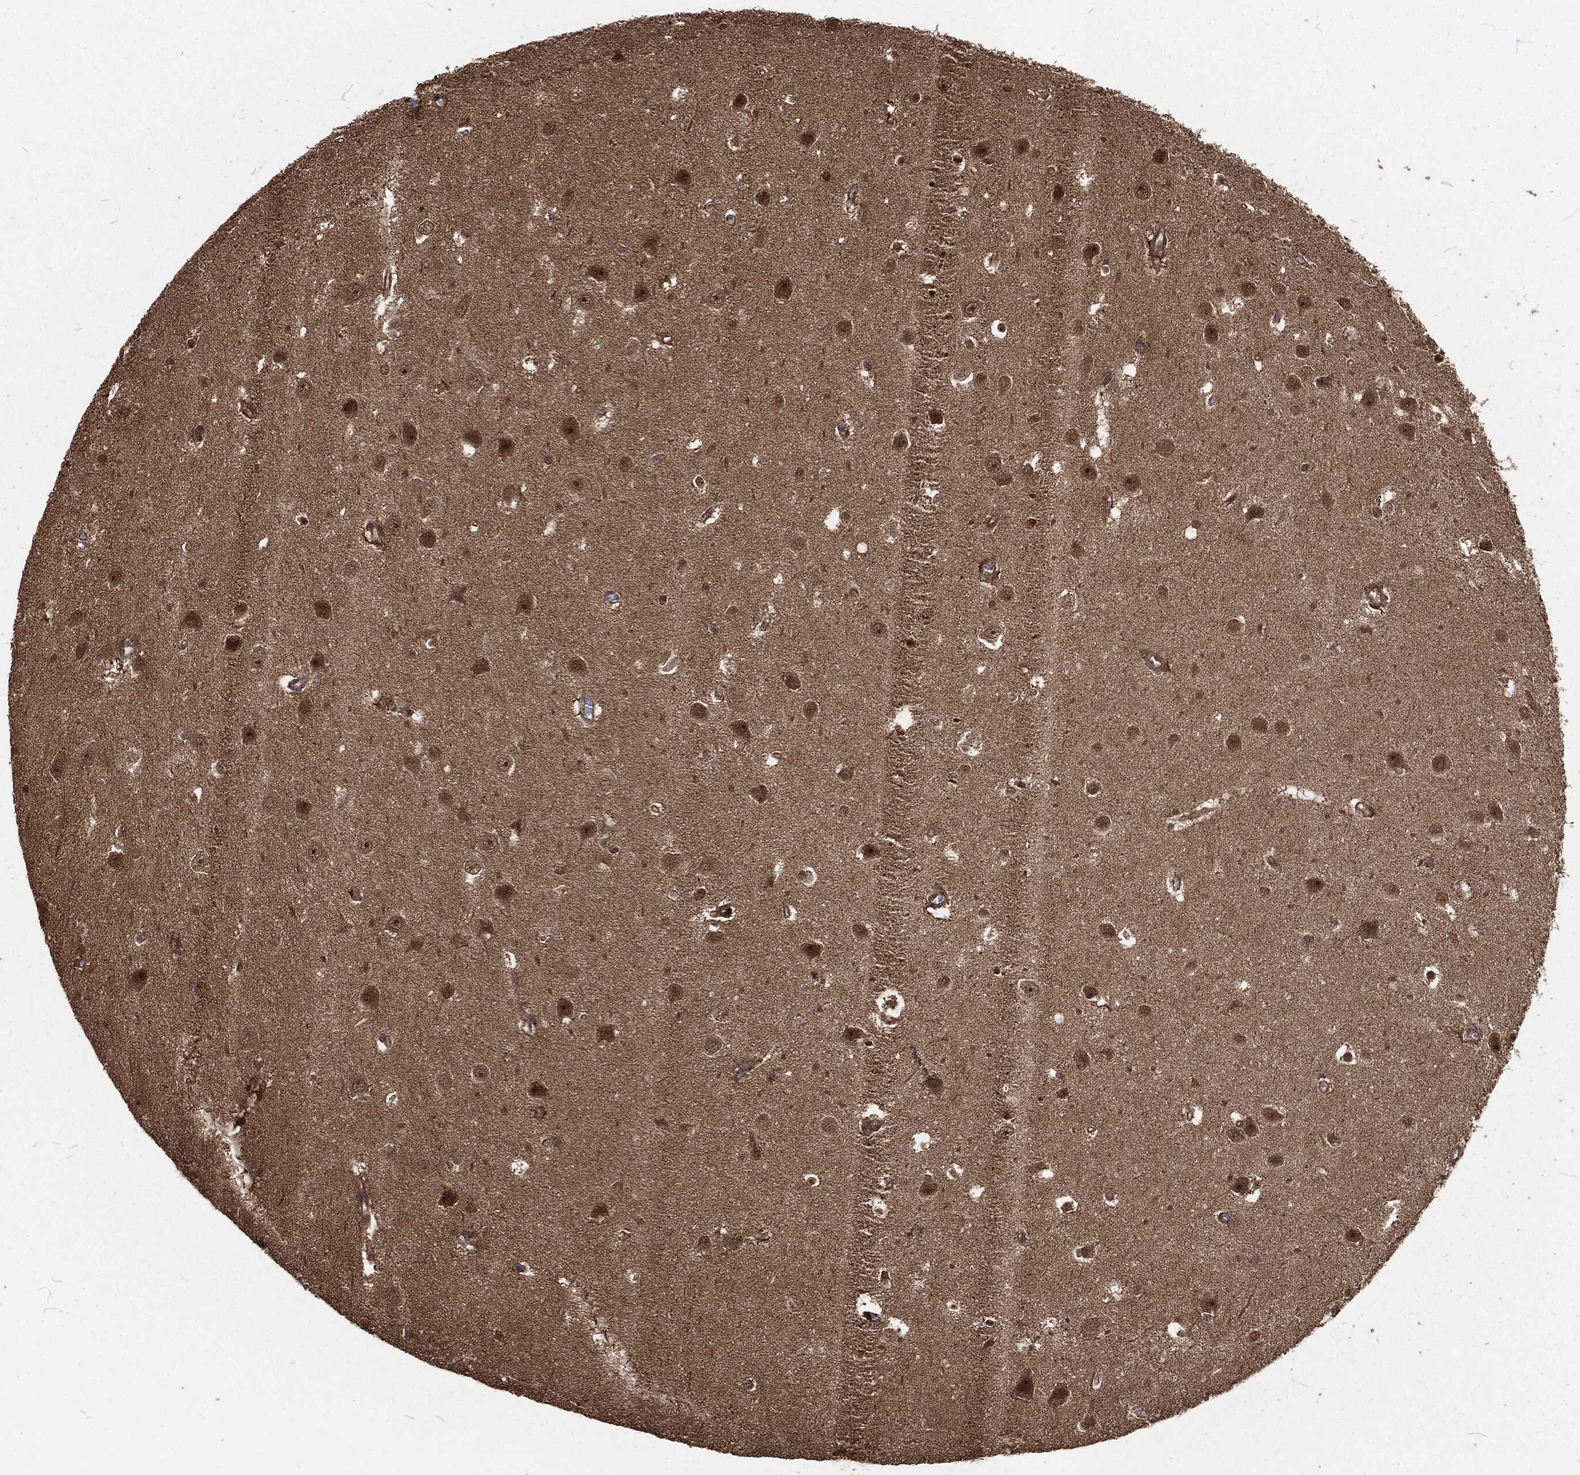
{"staining": {"intensity": "negative", "quantity": "none", "location": "none"}, "tissue": "hippocampus", "cell_type": "Glial cells", "image_type": "normal", "snomed": [{"axis": "morphology", "description": "Normal tissue, NOS"}, {"axis": "topography", "description": "Hippocampus"}], "caption": "This is an IHC micrograph of unremarkable hippocampus. There is no expression in glial cells.", "gene": "NGRN", "patient": {"sex": "female", "age": 64}}